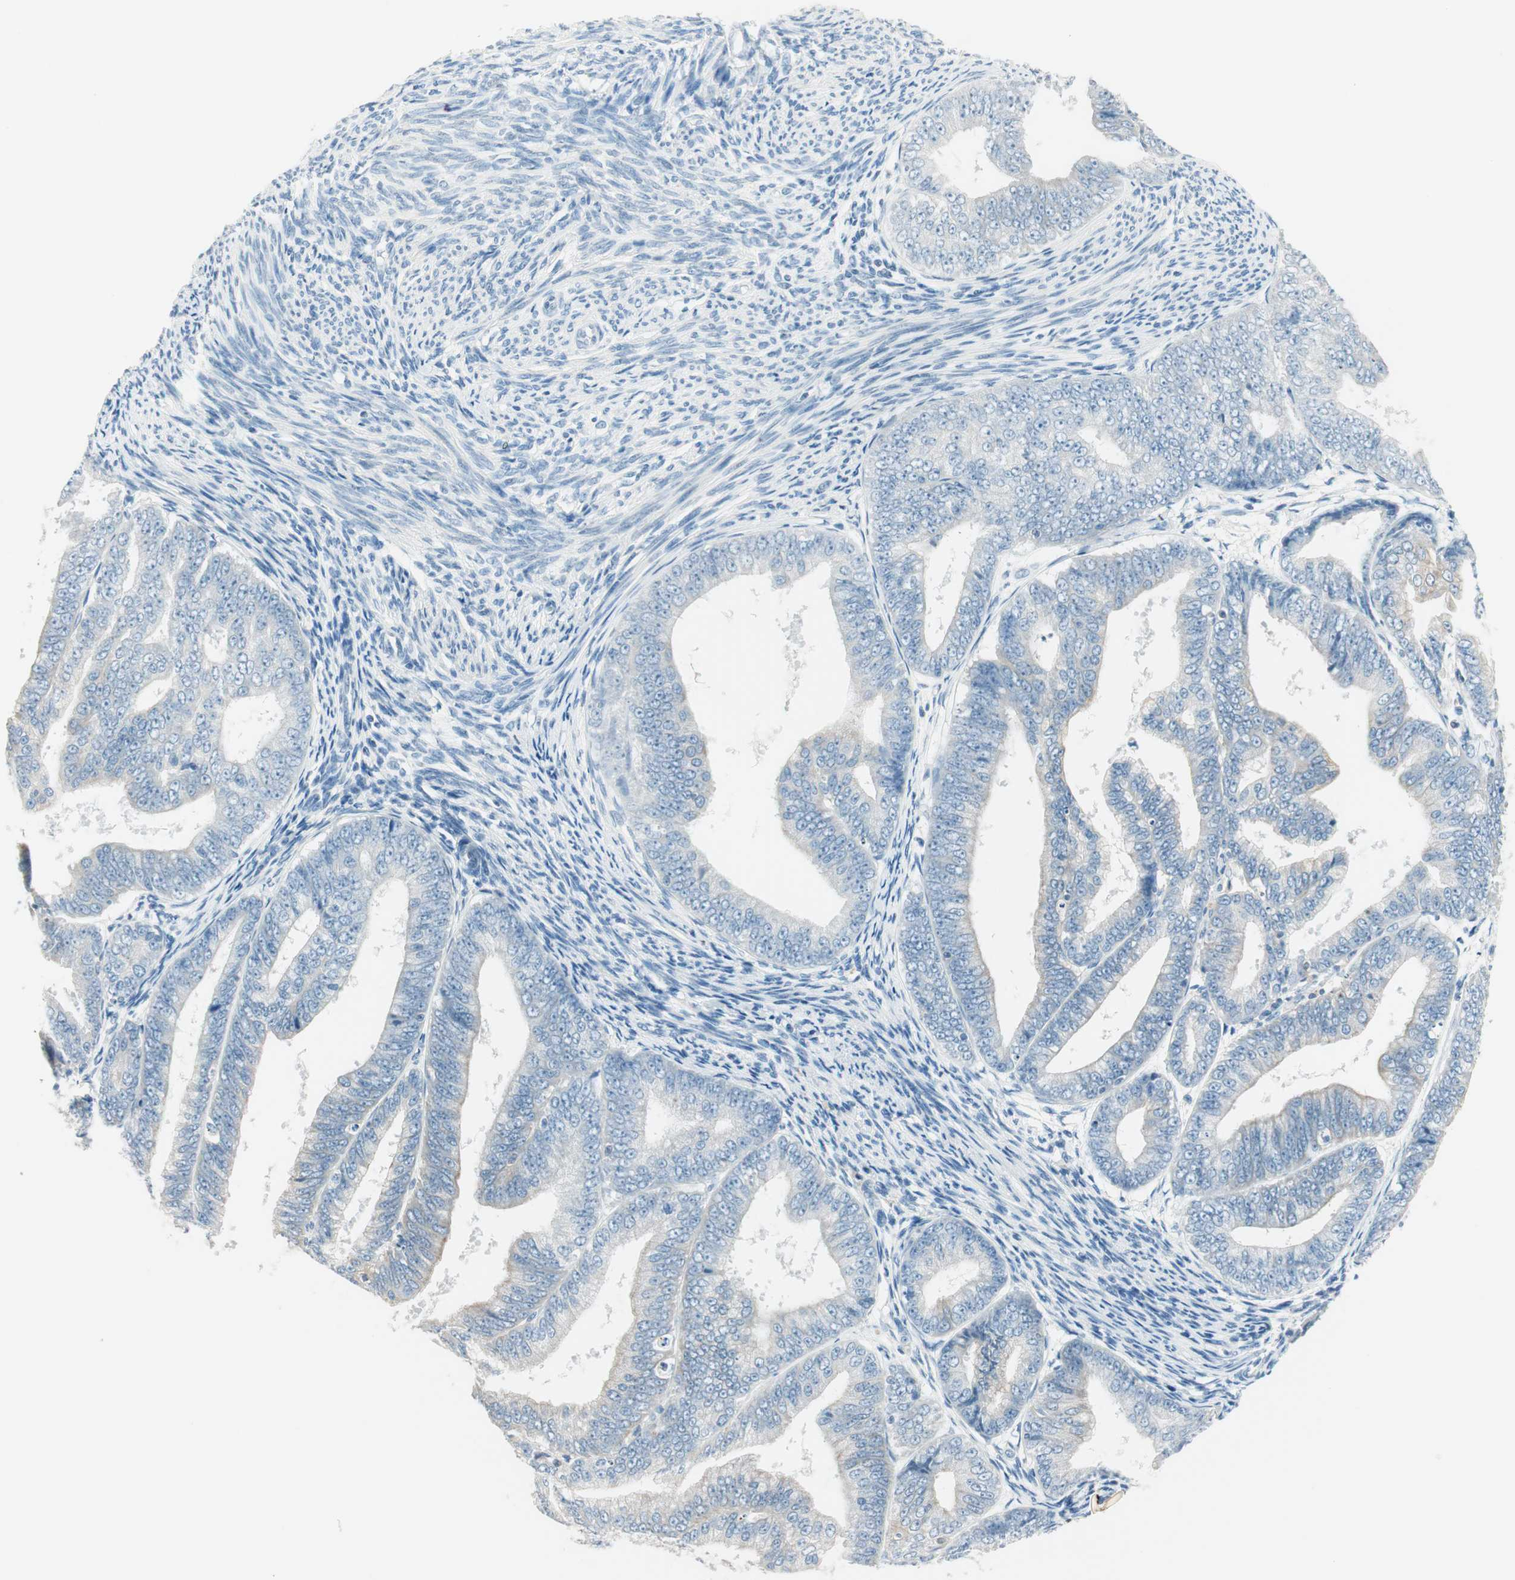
{"staining": {"intensity": "negative", "quantity": "none", "location": "none"}, "tissue": "endometrial cancer", "cell_type": "Tumor cells", "image_type": "cancer", "snomed": [{"axis": "morphology", "description": "Adenocarcinoma, NOS"}, {"axis": "topography", "description": "Endometrium"}], "caption": "Human endometrial cancer stained for a protein using immunohistochemistry reveals no expression in tumor cells.", "gene": "GNAO1", "patient": {"sex": "female", "age": 63}}